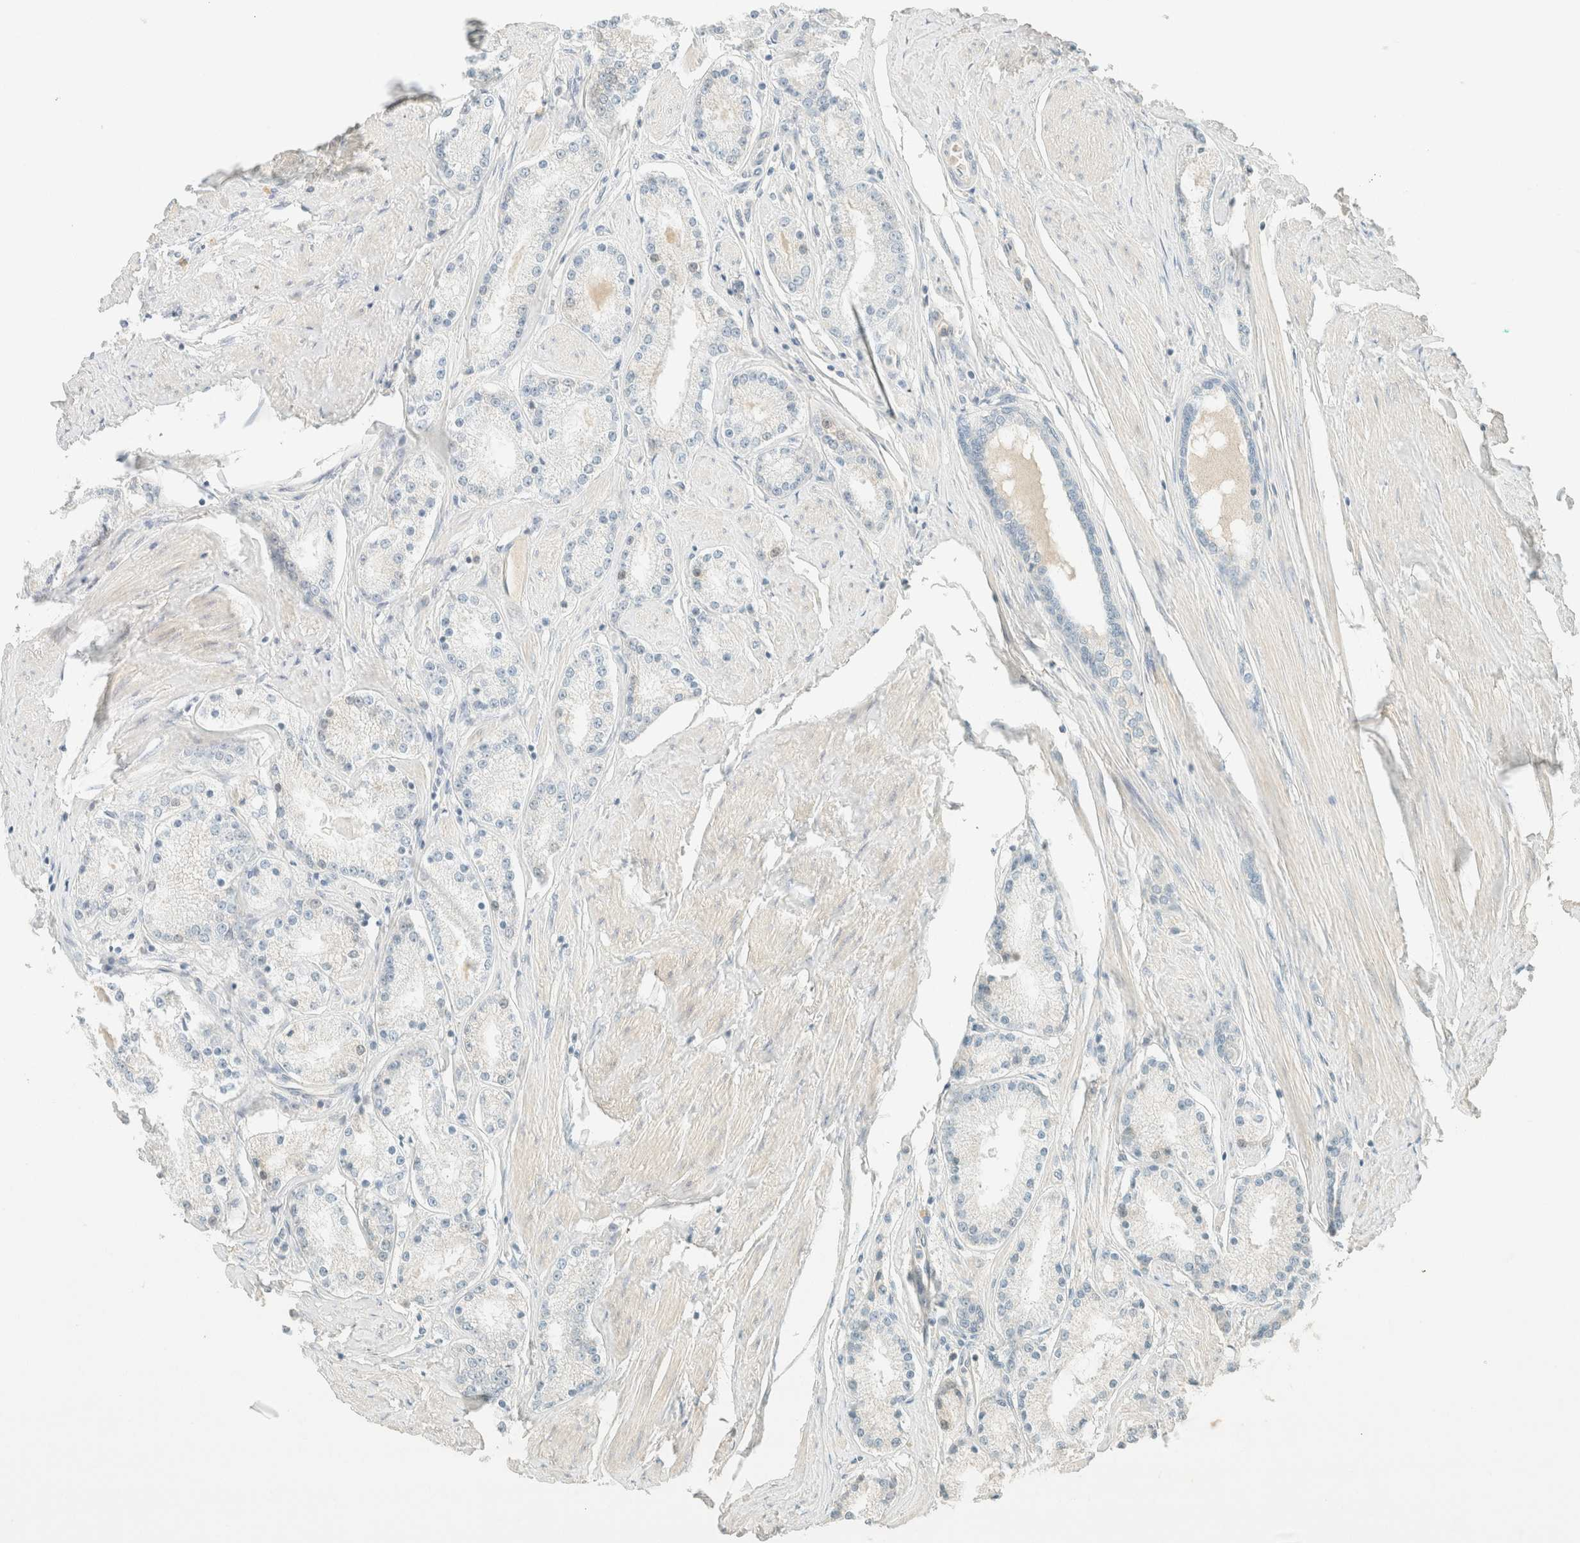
{"staining": {"intensity": "negative", "quantity": "none", "location": "none"}, "tissue": "prostate cancer", "cell_type": "Tumor cells", "image_type": "cancer", "snomed": [{"axis": "morphology", "description": "Adenocarcinoma, Low grade"}, {"axis": "topography", "description": "Prostate"}], "caption": "This is a micrograph of IHC staining of prostate cancer (adenocarcinoma (low-grade)), which shows no expression in tumor cells.", "gene": "GPA33", "patient": {"sex": "male", "age": 63}}